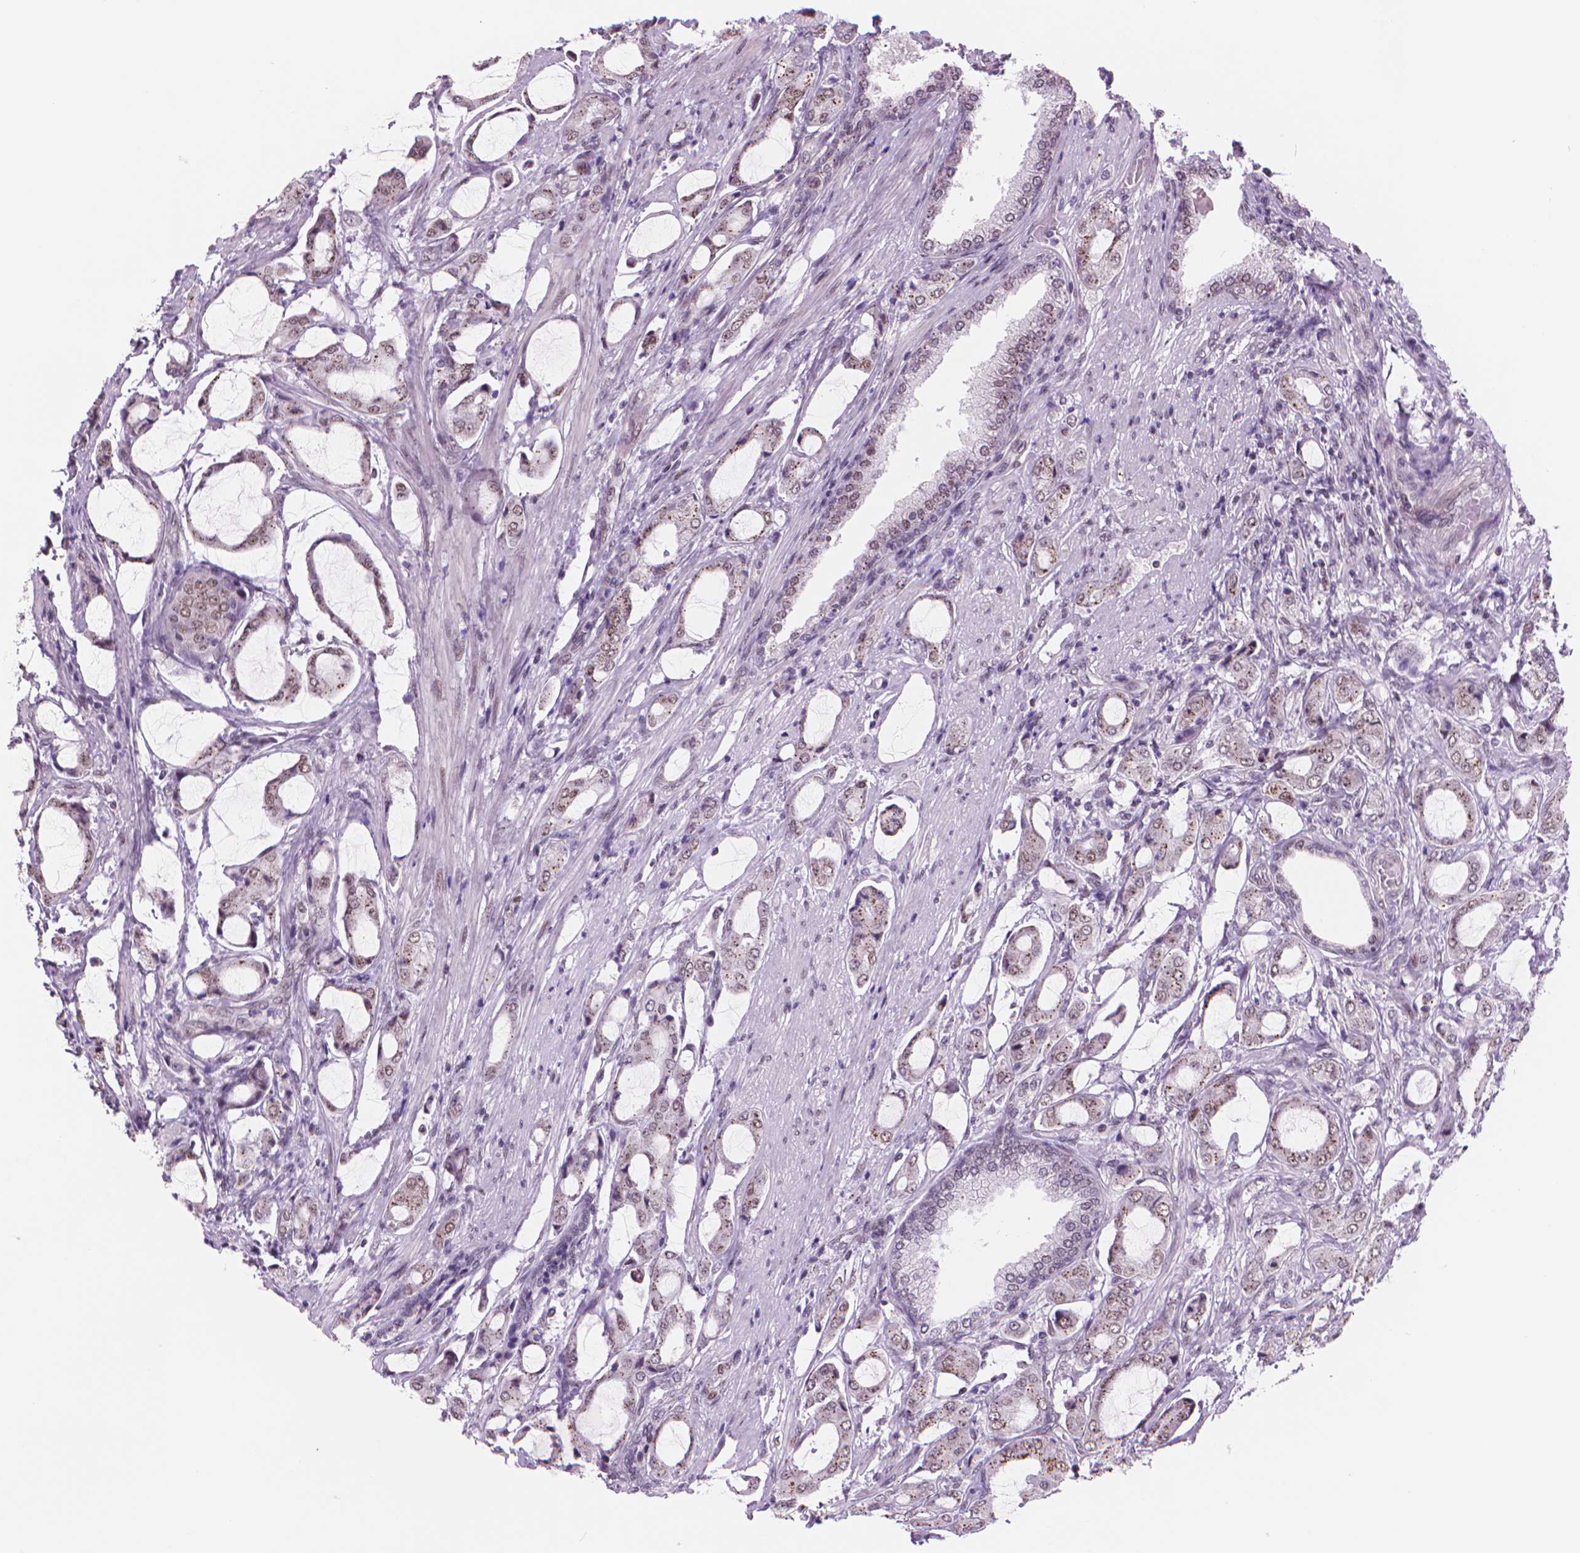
{"staining": {"intensity": "weak", "quantity": ">75%", "location": "nuclear"}, "tissue": "prostate cancer", "cell_type": "Tumor cells", "image_type": "cancer", "snomed": [{"axis": "morphology", "description": "Adenocarcinoma, NOS"}, {"axis": "topography", "description": "Prostate"}], "caption": "Immunohistochemistry (DAB) staining of prostate cancer shows weak nuclear protein staining in about >75% of tumor cells. The staining is performed using DAB brown chromogen to label protein expression. The nuclei are counter-stained blue using hematoxylin.", "gene": "POLR3D", "patient": {"sex": "male", "age": 63}}